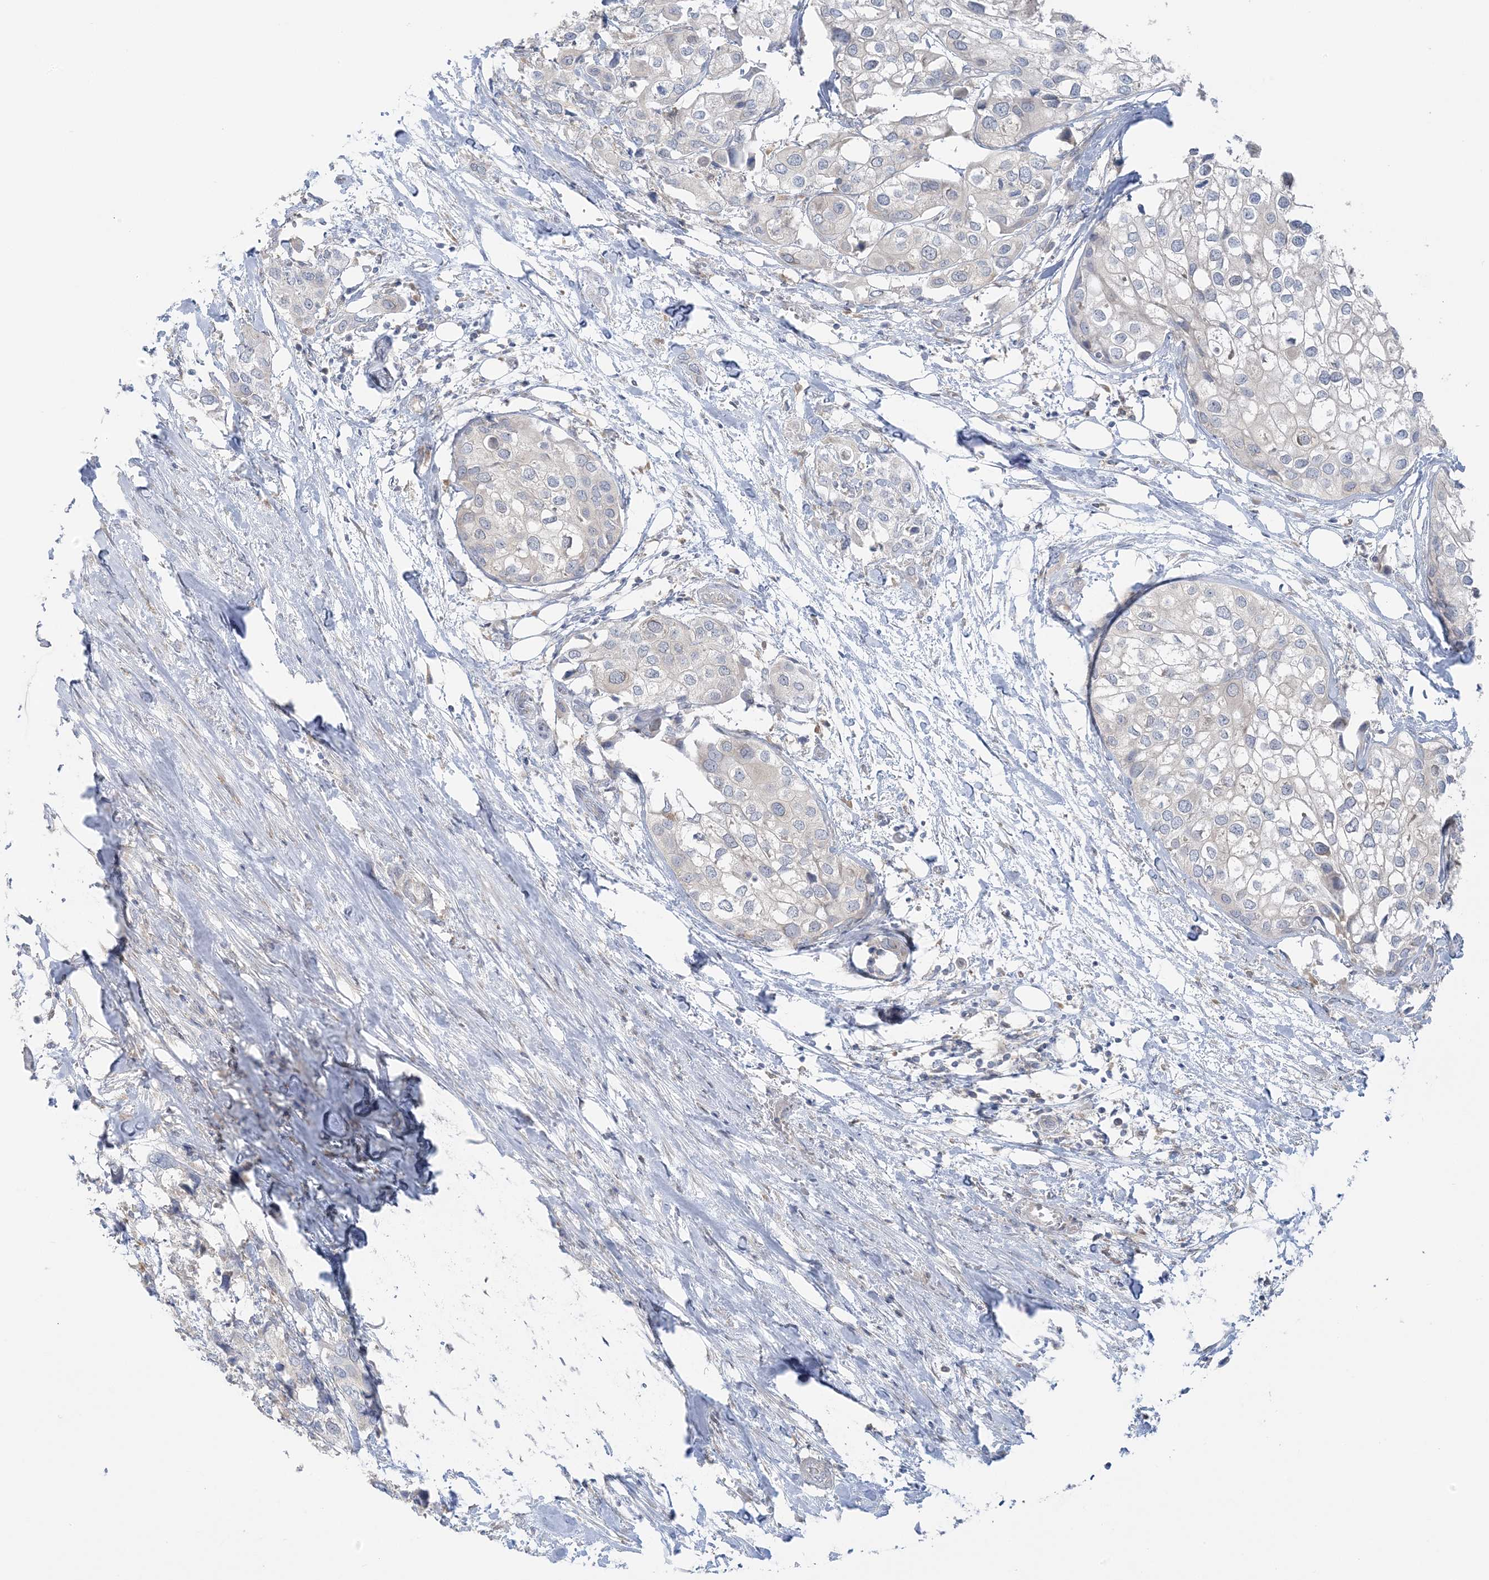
{"staining": {"intensity": "negative", "quantity": "none", "location": "none"}, "tissue": "urothelial cancer", "cell_type": "Tumor cells", "image_type": "cancer", "snomed": [{"axis": "morphology", "description": "Urothelial carcinoma, High grade"}, {"axis": "topography", "description": "Urinary bladder"}], "caption": "Human urothelial carcinoma (high-grade) stained for a protein using immunohistochemistry (IHC) shows no staining in tumor cells.", "gene": "EEFSEC", "patient": {"sex": "male", "age": 64}}